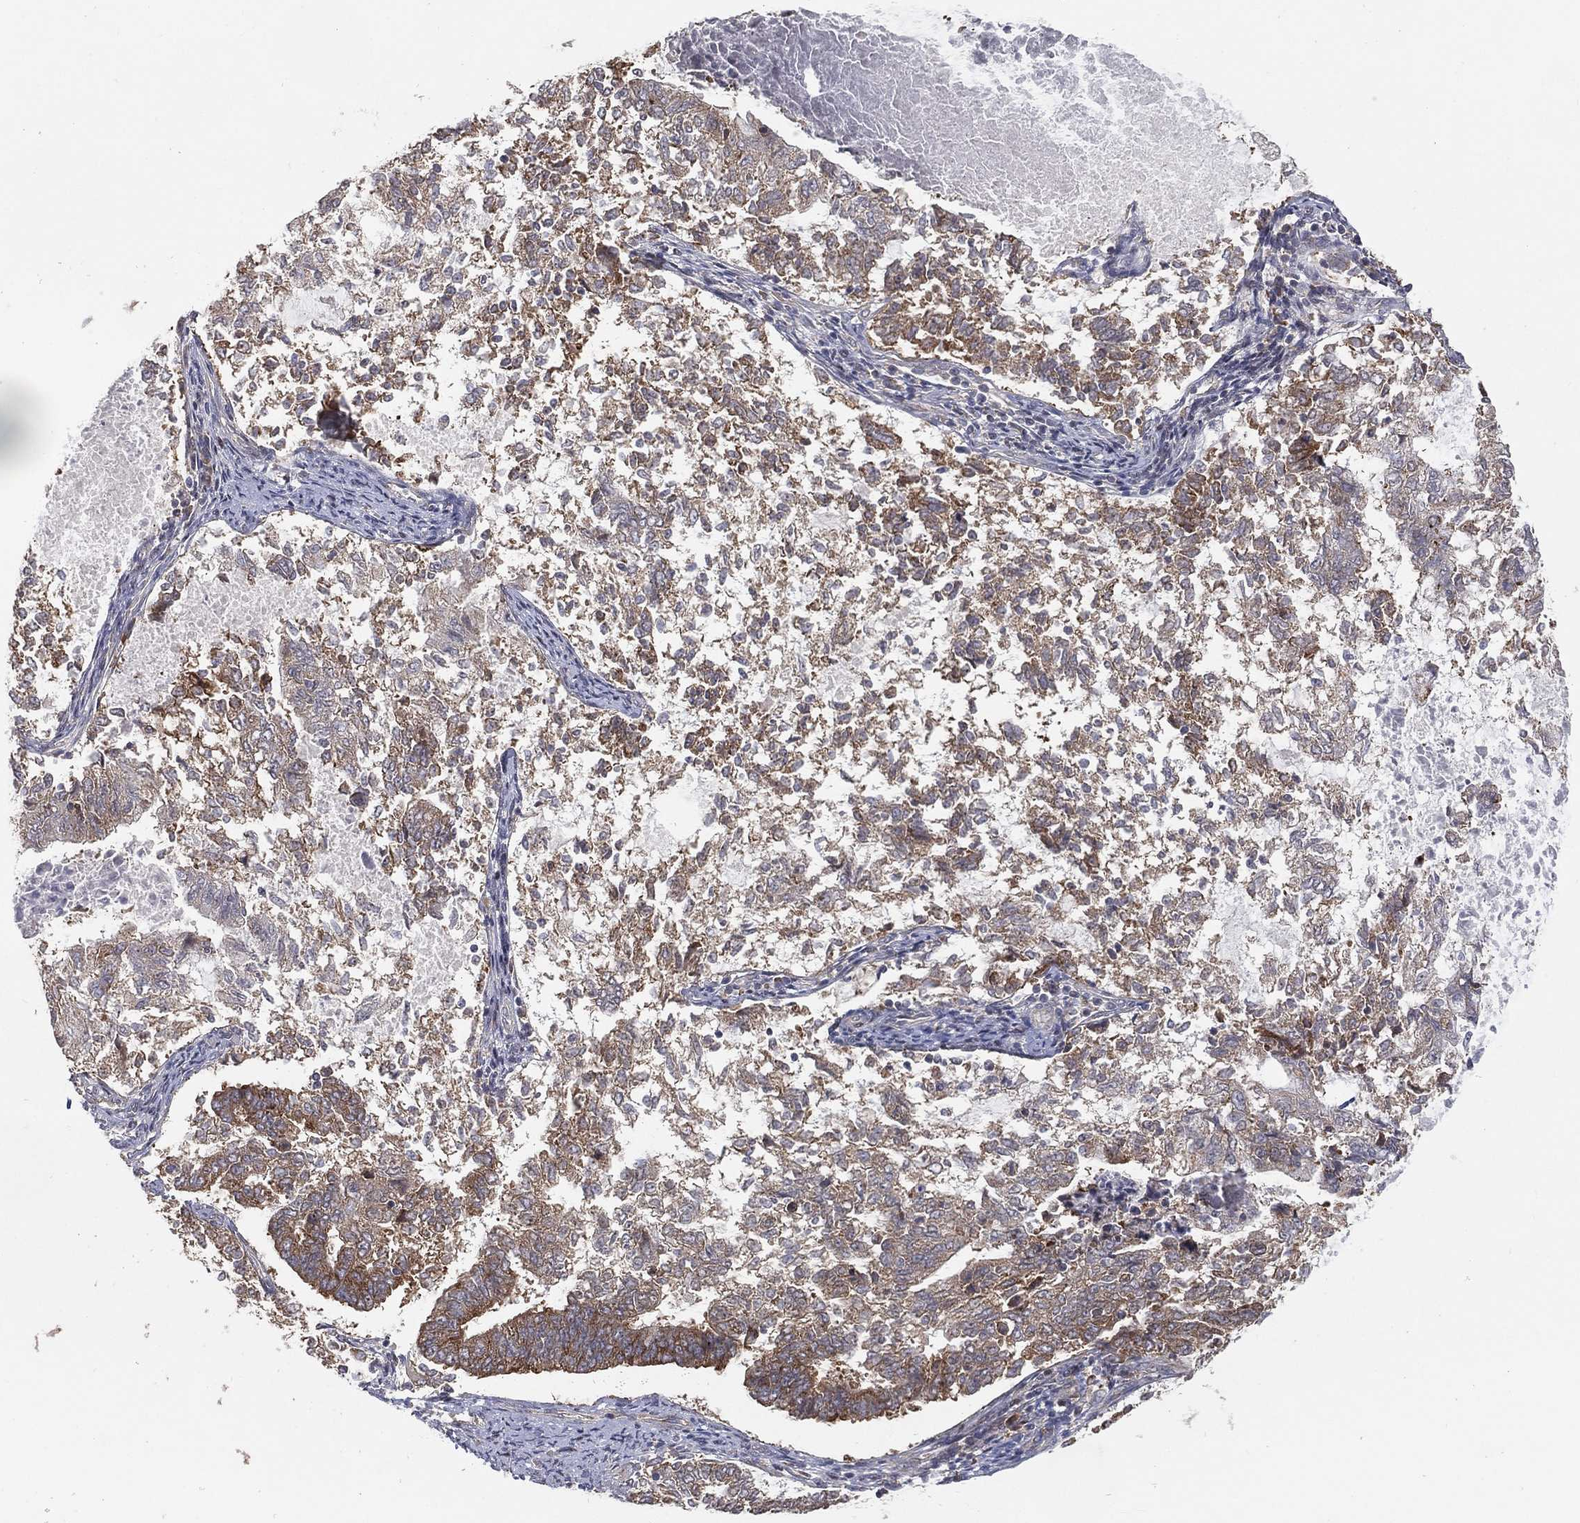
{"staining": {"intensity": "moderate", "quantity": ">75%", "location": "cytoplasmic/membranous"}, "tissue": "endometrial cancer", "cell_type": "Tumor cells", "image_type": "cancer", "snomed": [{"axis": "morphology", "description": "Adenocarcinoma, NOS"}, {"axis": "topography", "description": "Endometrium"}], "caption": "Immunohistochemical staining of human endometrial adenocarcinoma demonstrates medium levels of moderate cytoplasmic/membranous protein expression in about >75% of tumor cells. The staining is performed using DAB brown chromogen to label protein expression. The nuclei are counter-stained blue using hematoxylin.", "gene": "TMTC4", "patient": {"sex": "female", "age": 65}}